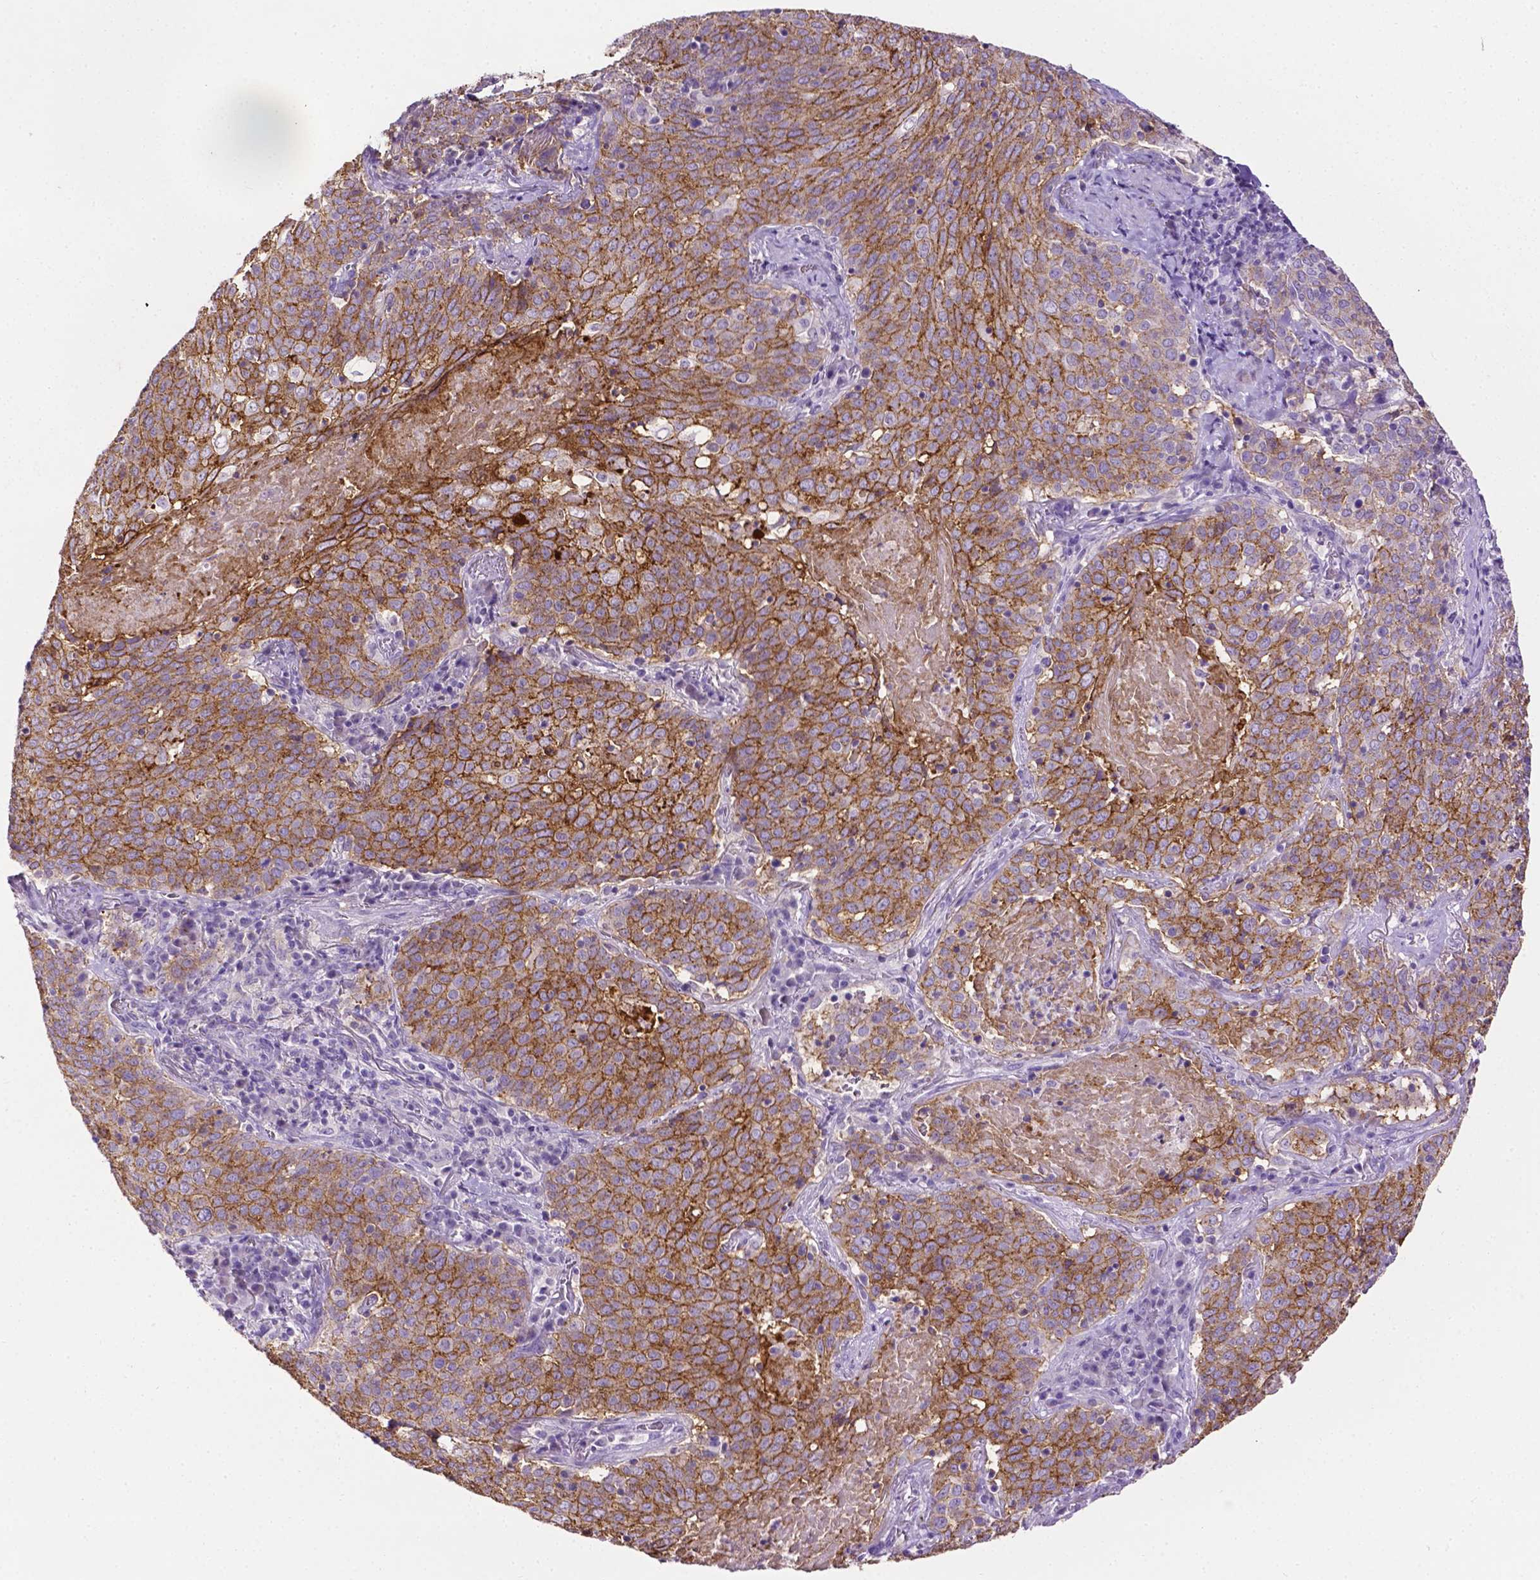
{"staining": {"intensity": "strong", "quantity": "25%-75%", "location": "cytoplasmic/membranous"}, "tissue": "lung cancer", "cell_type": "Tumor cells", "image_type": "cancer", "snomed": [{"axis": "morphology", "description": "Squamous cell carcinoma, NOS"}, {"axis": "topography", "description": "Lung"}], "caption": "IHC histopathology image of human squamous cell carcinoma (lung) stained for a protein (brown), which reveals high levels of strong cytoplasmic/membranous positivity in approximately 25%-75% of tumor cells.", "gene": "TACSTD2", "patient": {"sex": "male", "age": 82}}